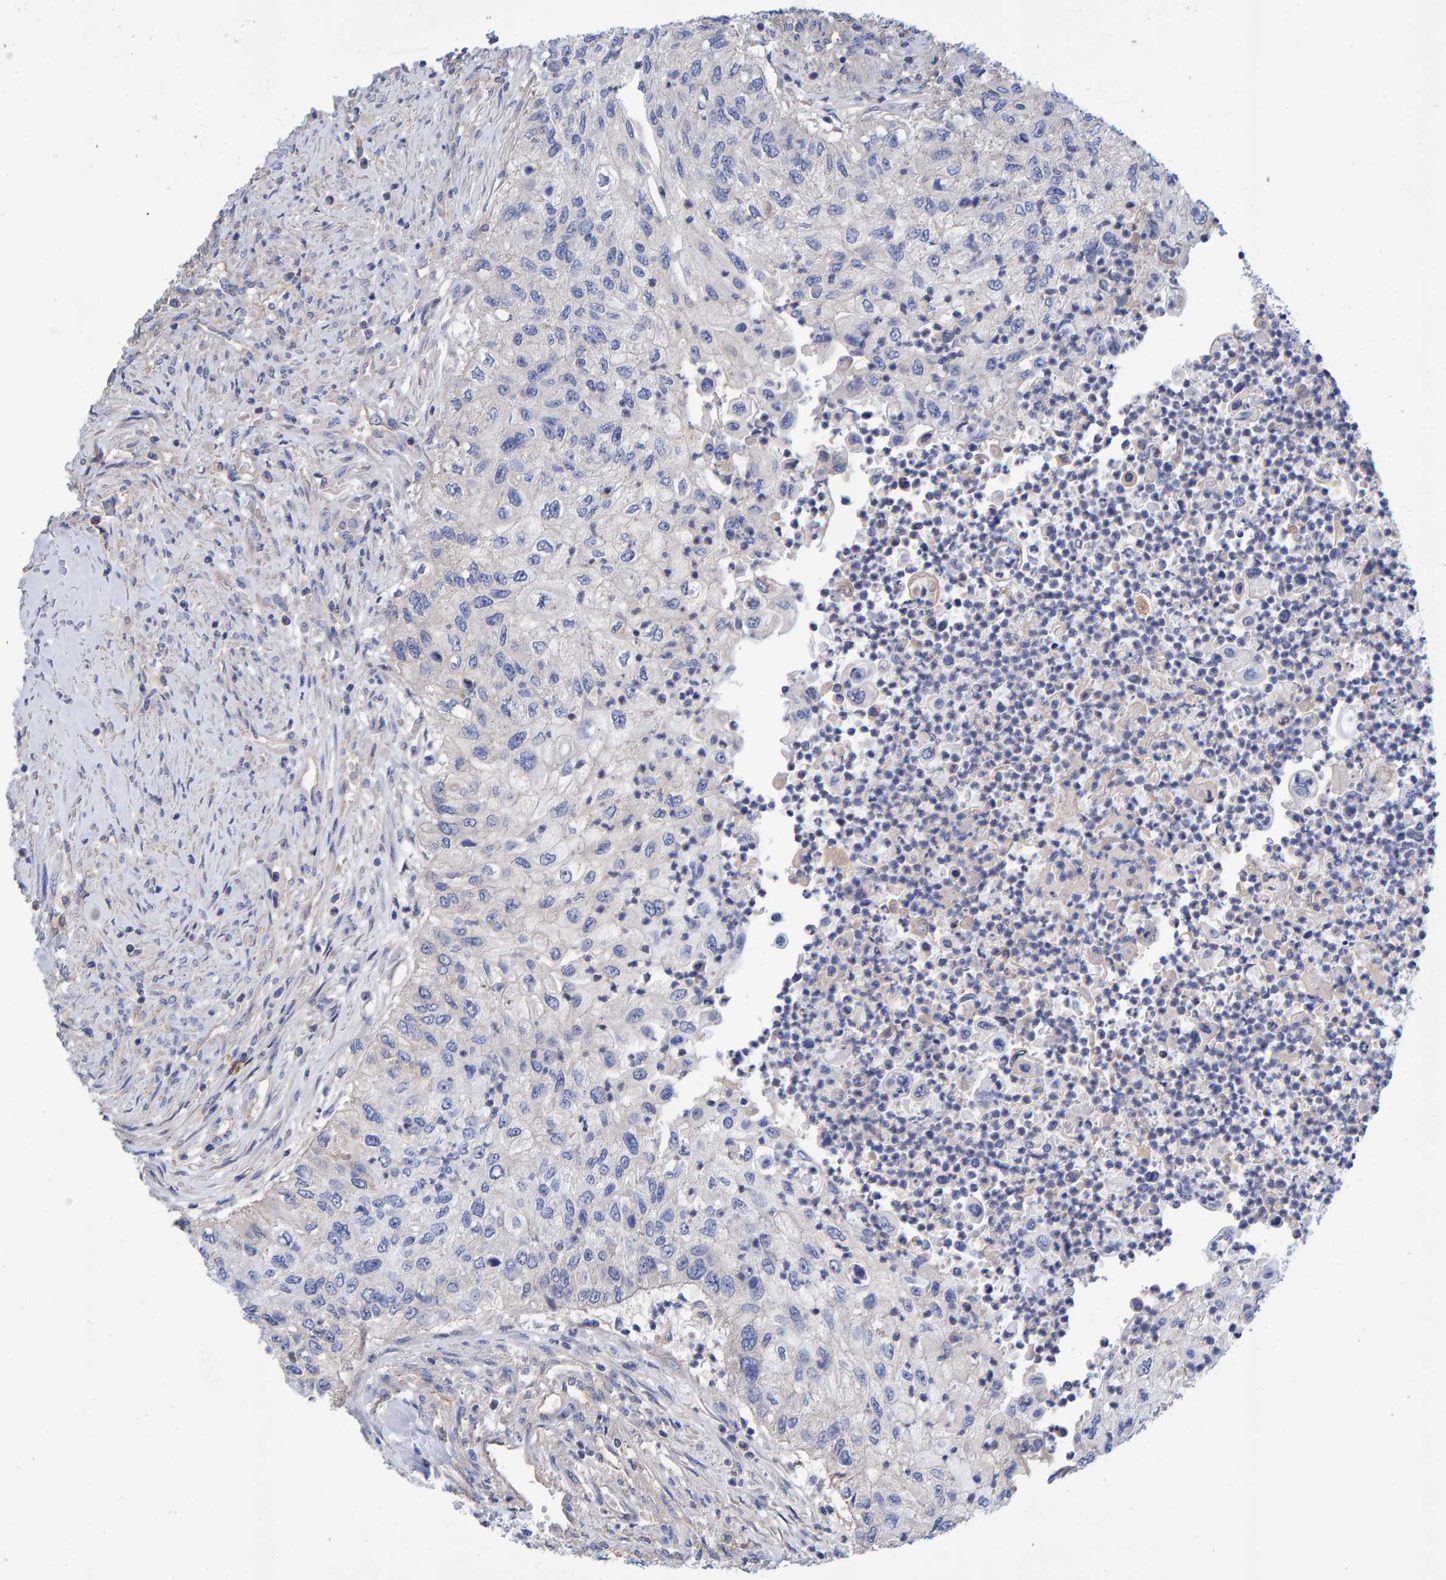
{"staining": {"intensity": "negative", "quantity": "none", "location": "none"}, "tissue": "urothelial cancer", "cell_type": "Tumor cells", "image_type": "cancer", "snomed": [{"axis": "morphology", "description": "Urothelial carcinoma, High grade"}, {"axis": "topography", "description": "Urinary bladder"}], "caption": "This is a image of immunohistochemistry staining of urothelial carcinoma (high-grade), which shows no staining in tumor cells.", "gene": "EFR3A", "patient": {"sex": "female", "age": 60}}